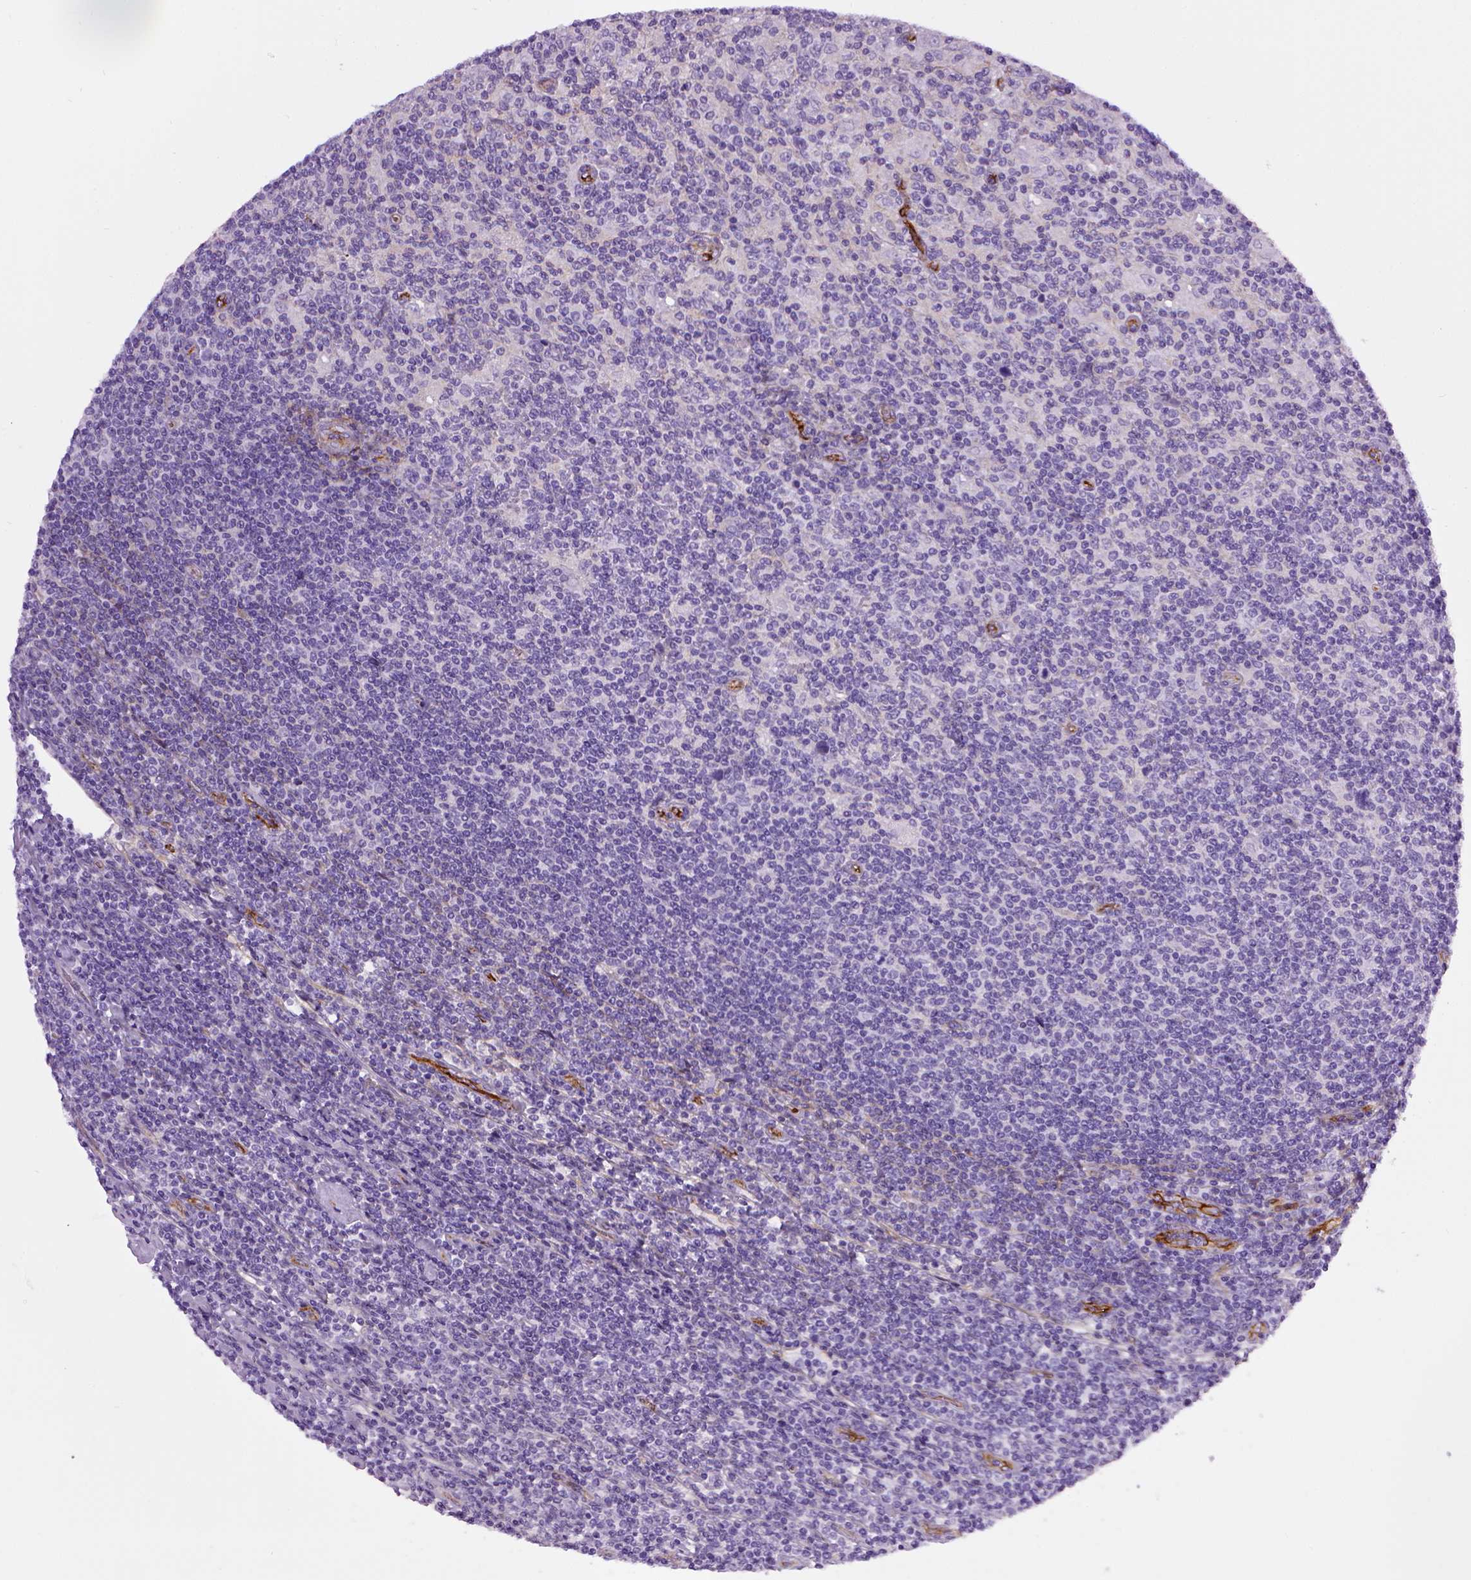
{"staining": {"intensity": "negative", "quantity": "none", "location": "none"}, "tissue": "lymphoma", "cell_type": "Tumor cells", "image_type": "cancer", "snomed": [{"axis": "morphology", "description": "Hodgkin's disease, NOS"}, {"axis": "topography", "description": "Lymph node"}], "caption": "This micrograph is of Hodgkin's disease stained with IHC to label a protein in brown with the nuclei are counter-stained blue. There is no staining in tumor cells. (DAB immunohistochemistry visualized using brightfield microscopy, high magnification).", "gene": "ENG", "patient": {"sex": "male", "age": 40}}